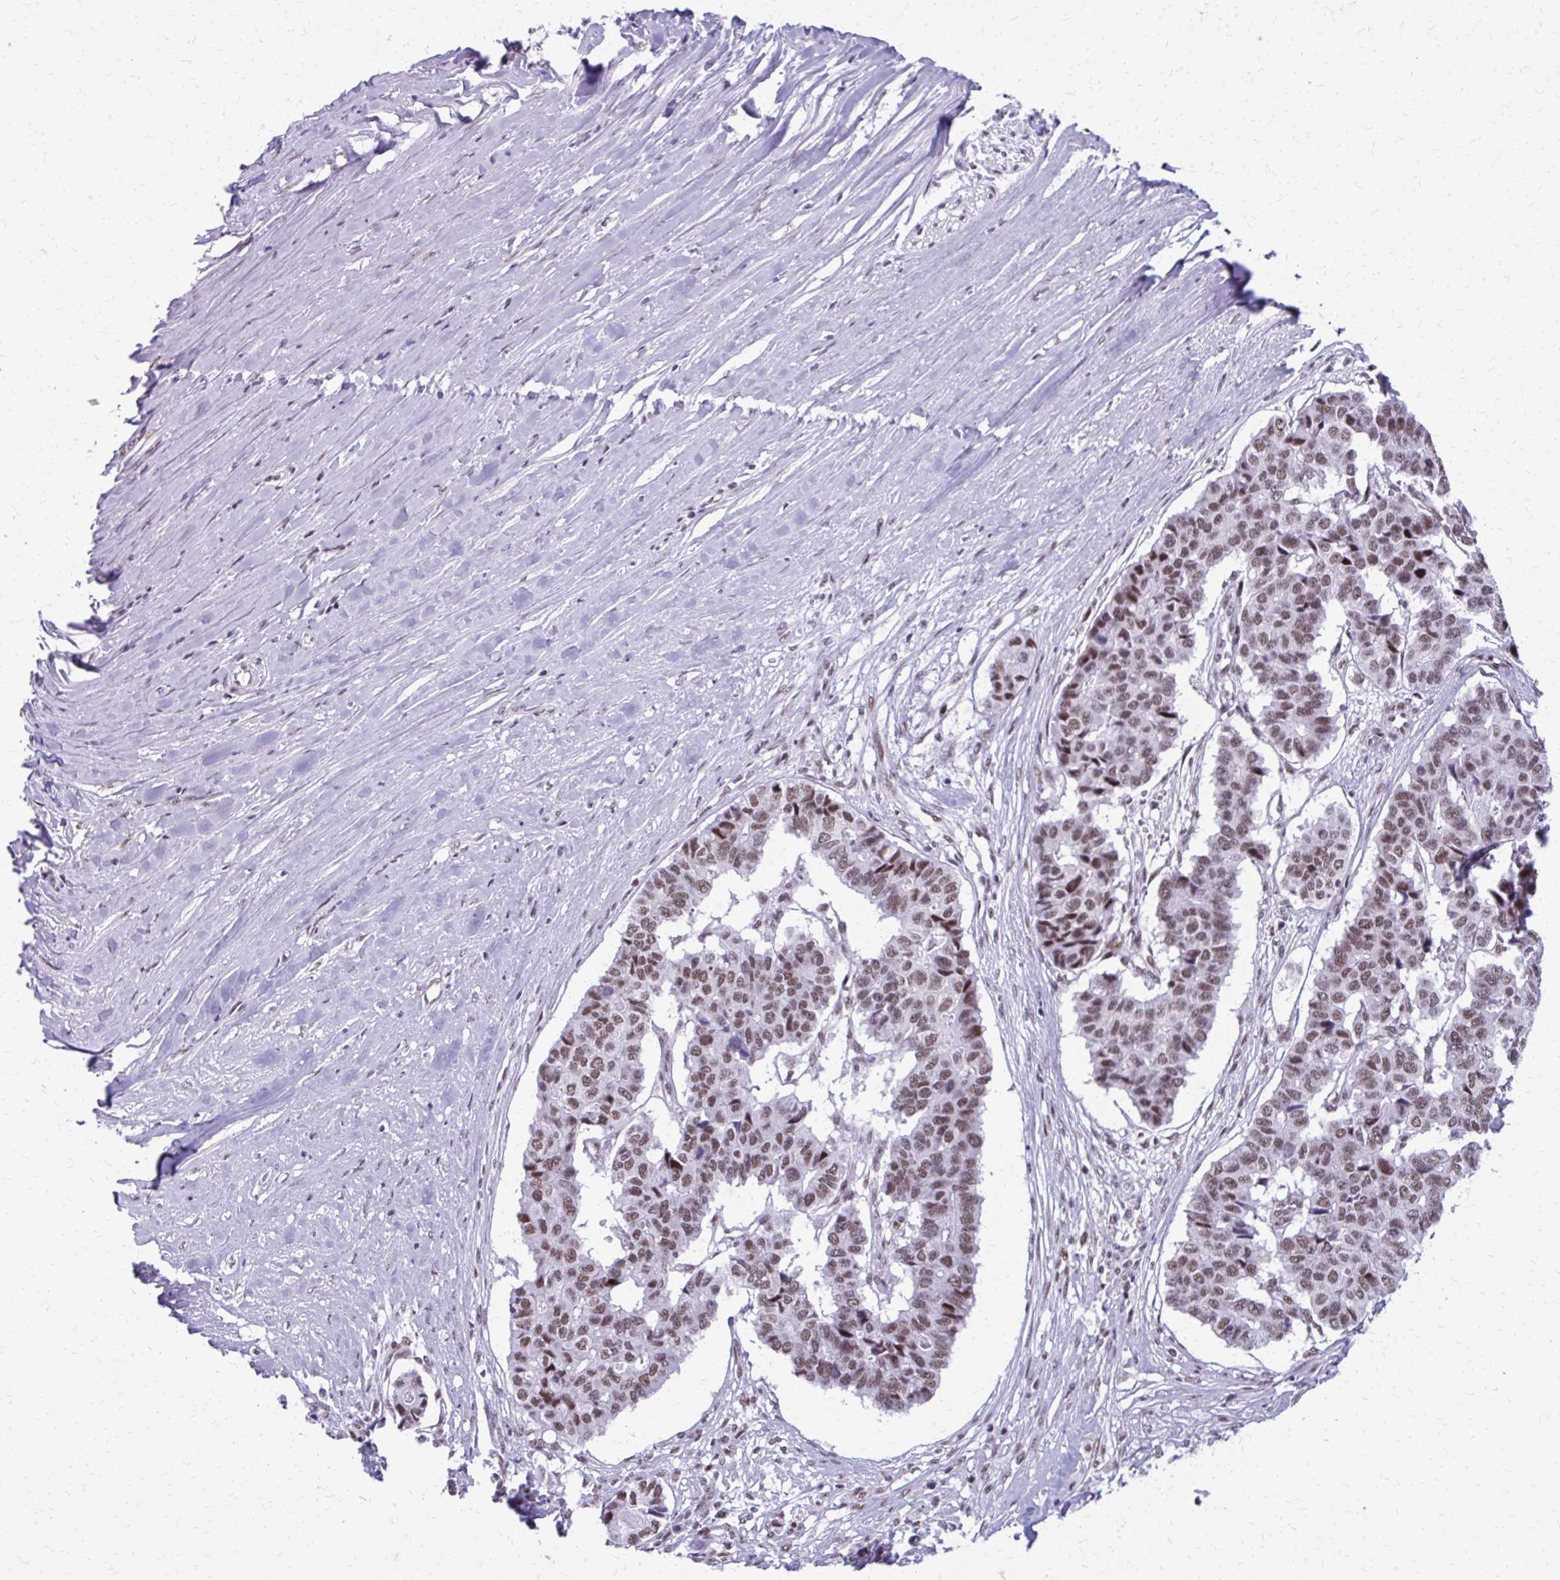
{"staining": {"intensity": "moderate", "quantity": ">75%", "location": "nuclear"}, "tissue": "pancreatic cancer", "cell_type": "Tumor cells", "image_type": "cancer", "snomed": [{"axis": "morphology", "description": "Adenocarcinoma, NOS"}, {"axis": "topography", "description": "Pancreas"}], "caption": "IHC image of pancreatic adenocarcinoma stained for a protein (brown), which exhibits medium levels of moderate nuclear expression in about >75% of tumor cells.", "gene": "SS18", "patient": {"sex": "male", "age": 50}}